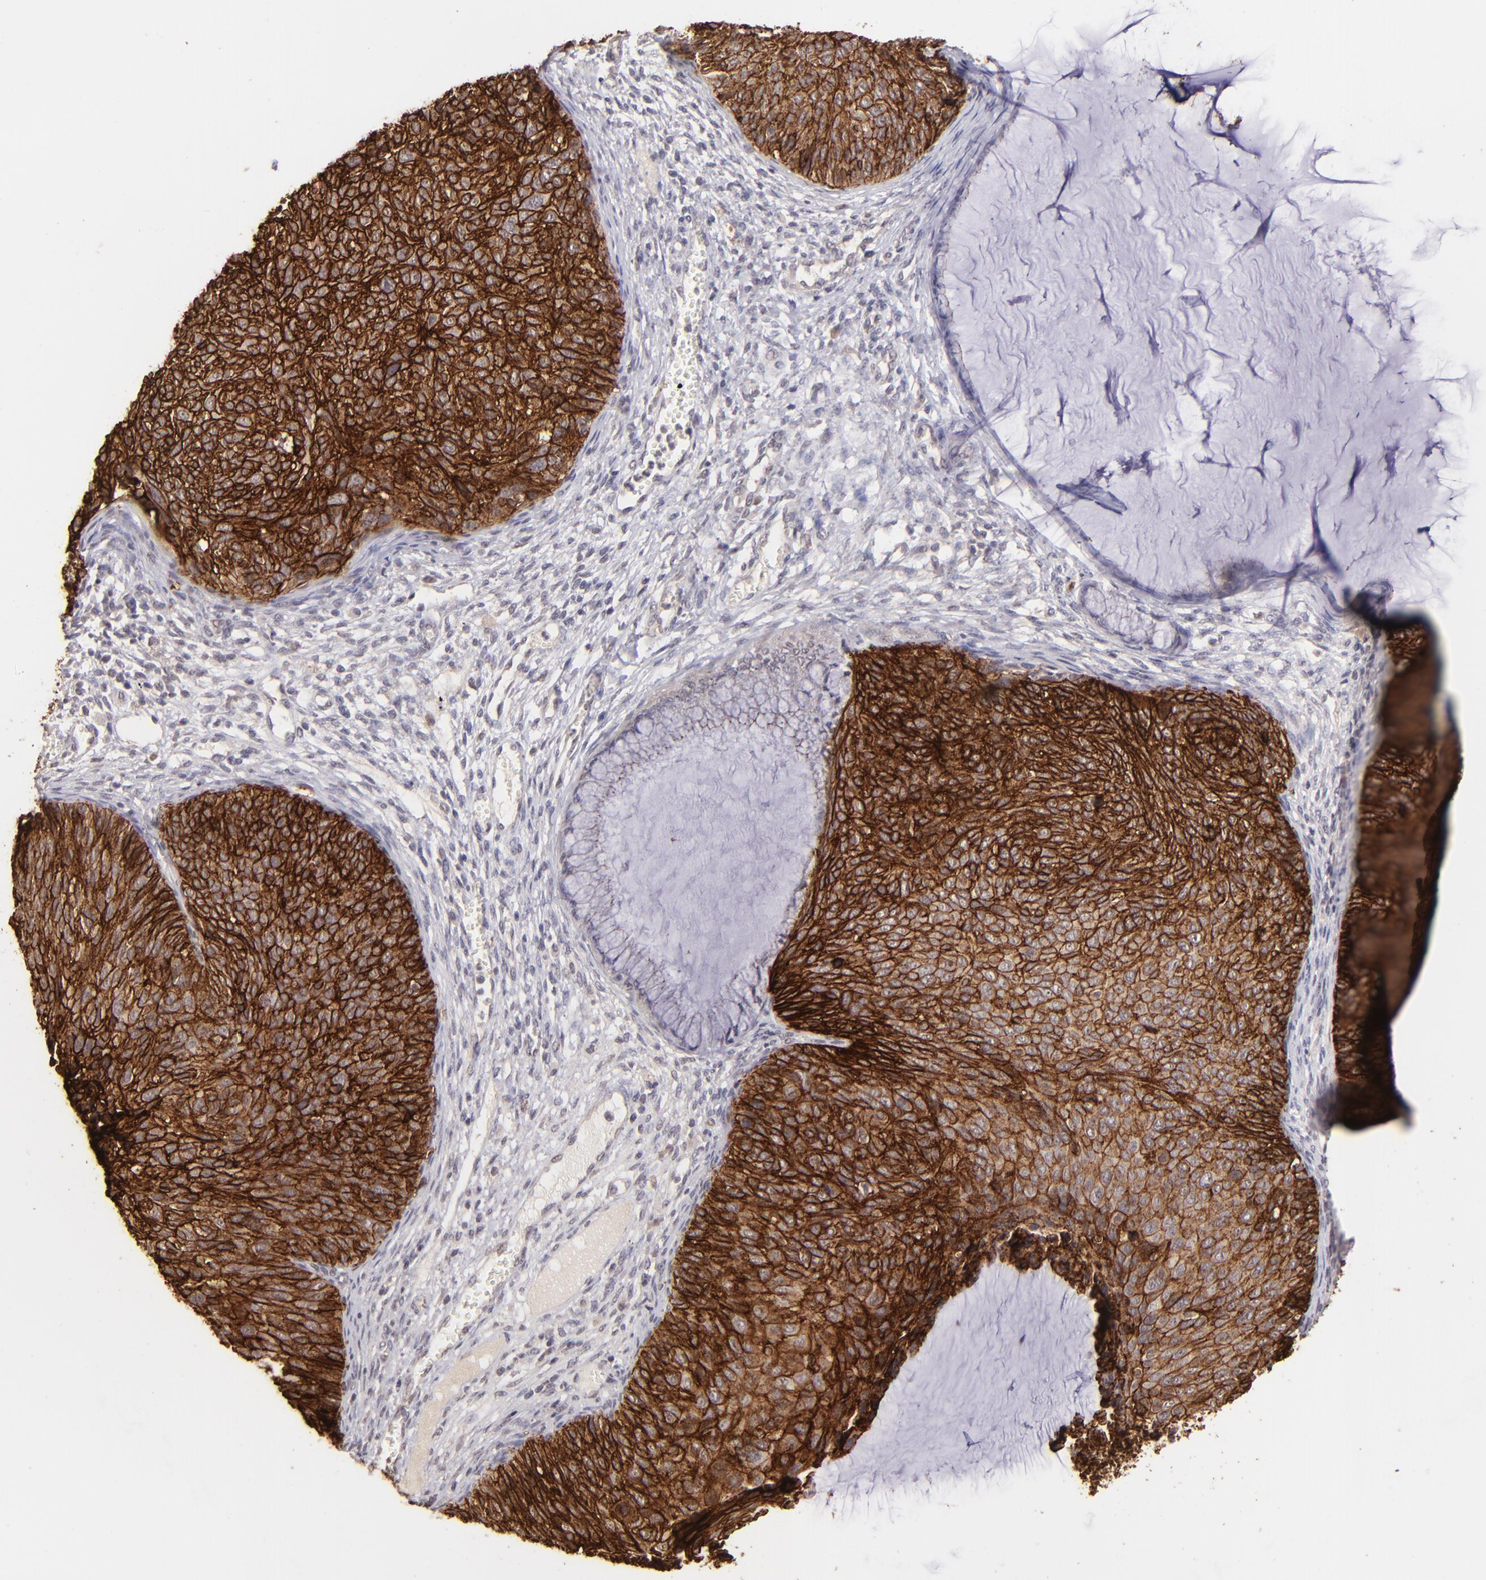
{"staining": {"intensity": "strong", "quantity": ">75%", "location": "cytoplasmic/membranous"}, "tissue": "cervical cancer", "cell_type": "Tumor cells", "image_type": "cancer", "snomed": [{"axis": "morphology", "description": "Squamous cell carcinoma, NOS"}, {"axis": "topography", "description": "Cervix"}], "caption": "A high-resolution photomicrograph shows immunohistochemistry staining of squamous cell carcinoma (cervical), which displays strong cytoplasmic/membranous expression in approximately >75% of tumor cells.", "gene": "CLDN1", "patient": {"sex": "female", "age": 36}}